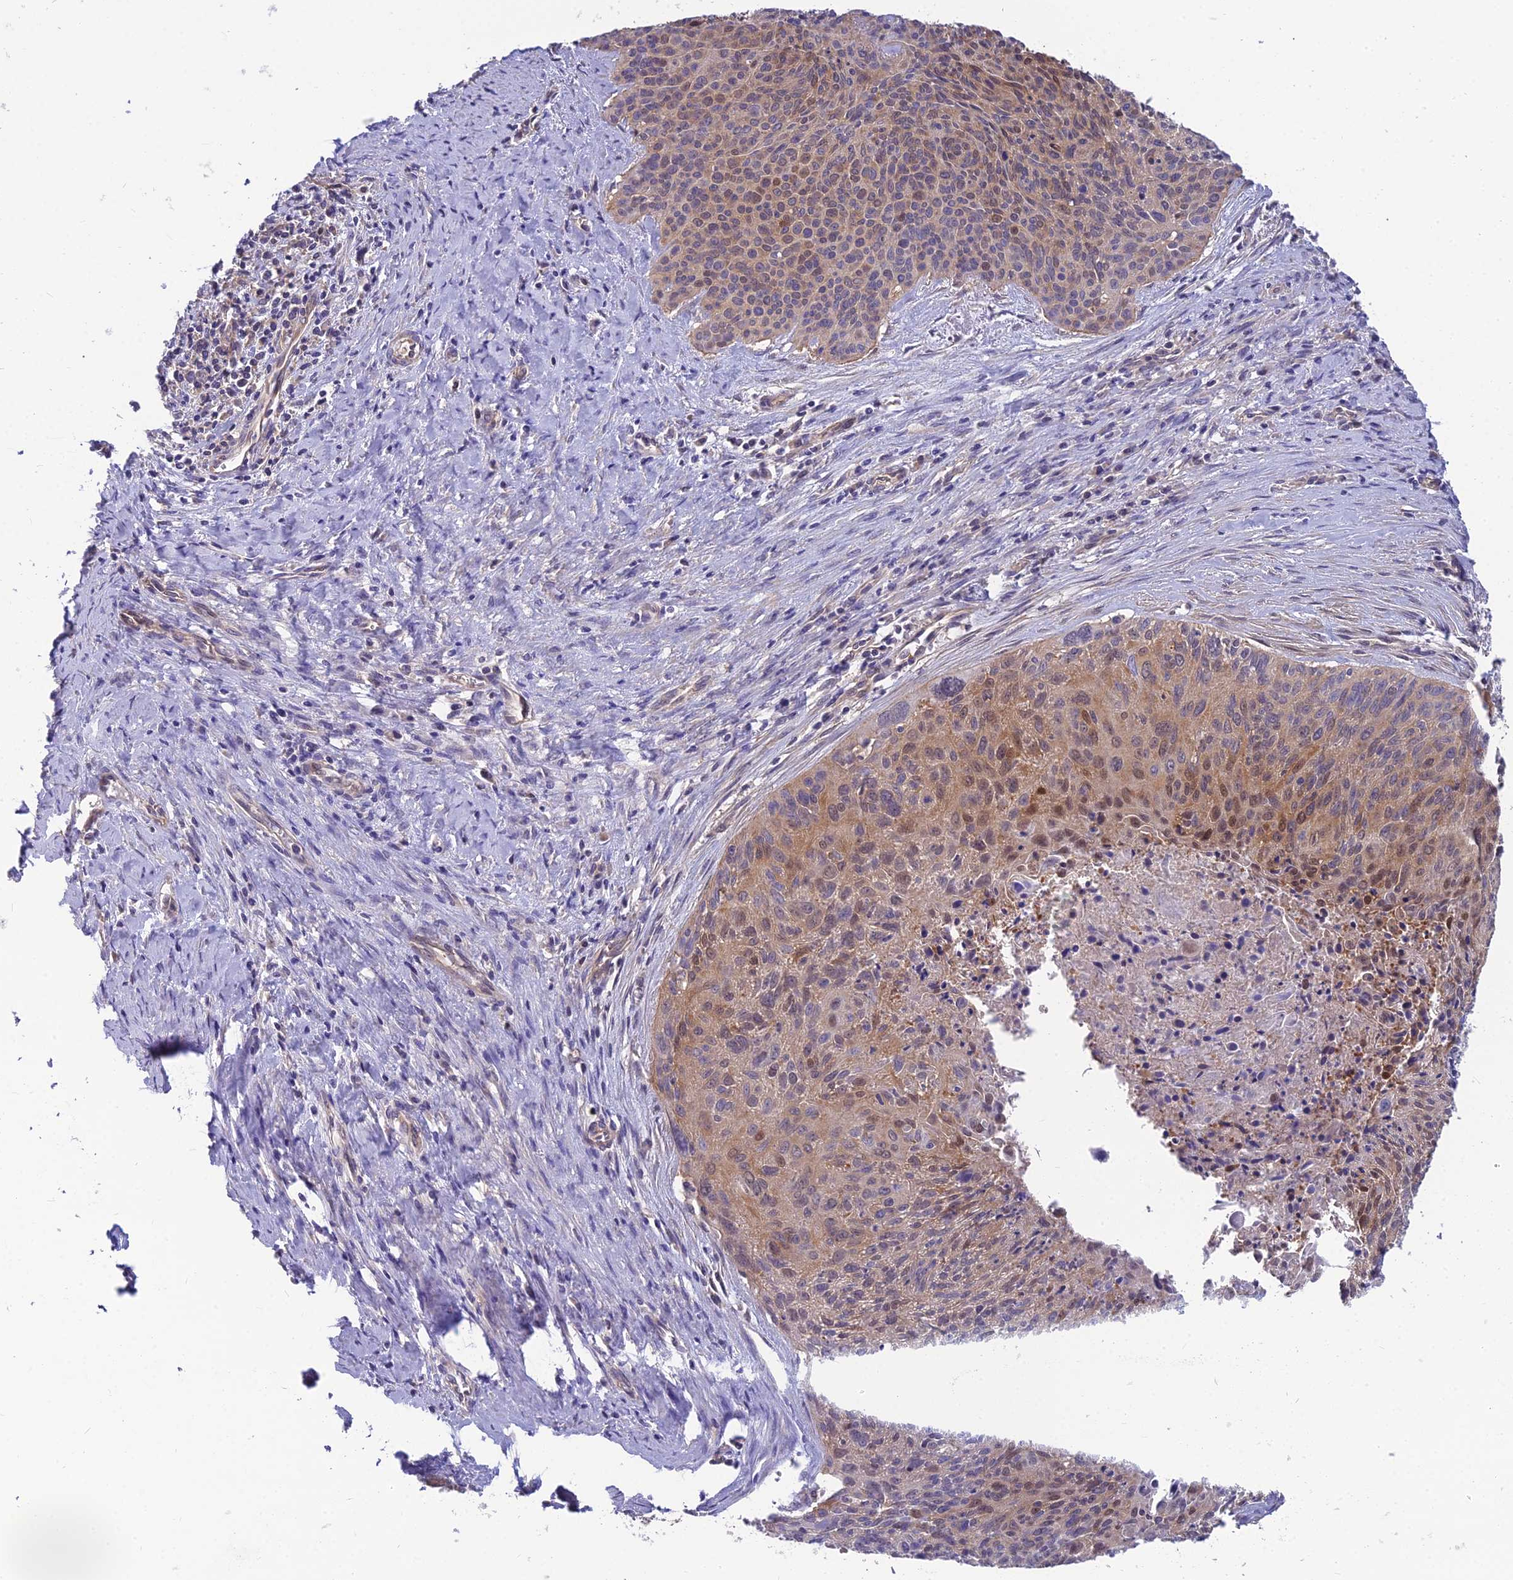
{"staining": {"intensity": "moderate", "quantity": "25%-75%", "location": "cytoplasmic/membranous,nuclear"}, "tissue": "cervical cancer", "cell_type": "Tumor cells", "image_type": "cancer", "snomed": [{"axis": "morphology", "description": "Squamous cell carcinoma, NOS"}, {"axis": "topography", "description": "Cervix"}], "caption": "Approximately 25%-75% of tumor cells in human squamous cell carcinoma (cervical) exhibit moderate cytoplasmic/membranous and nuclear protein expression as visualized by brown immunohistochemical staining.", "gene": "MVD", "patient": {"sex": "female", "age": 55}}